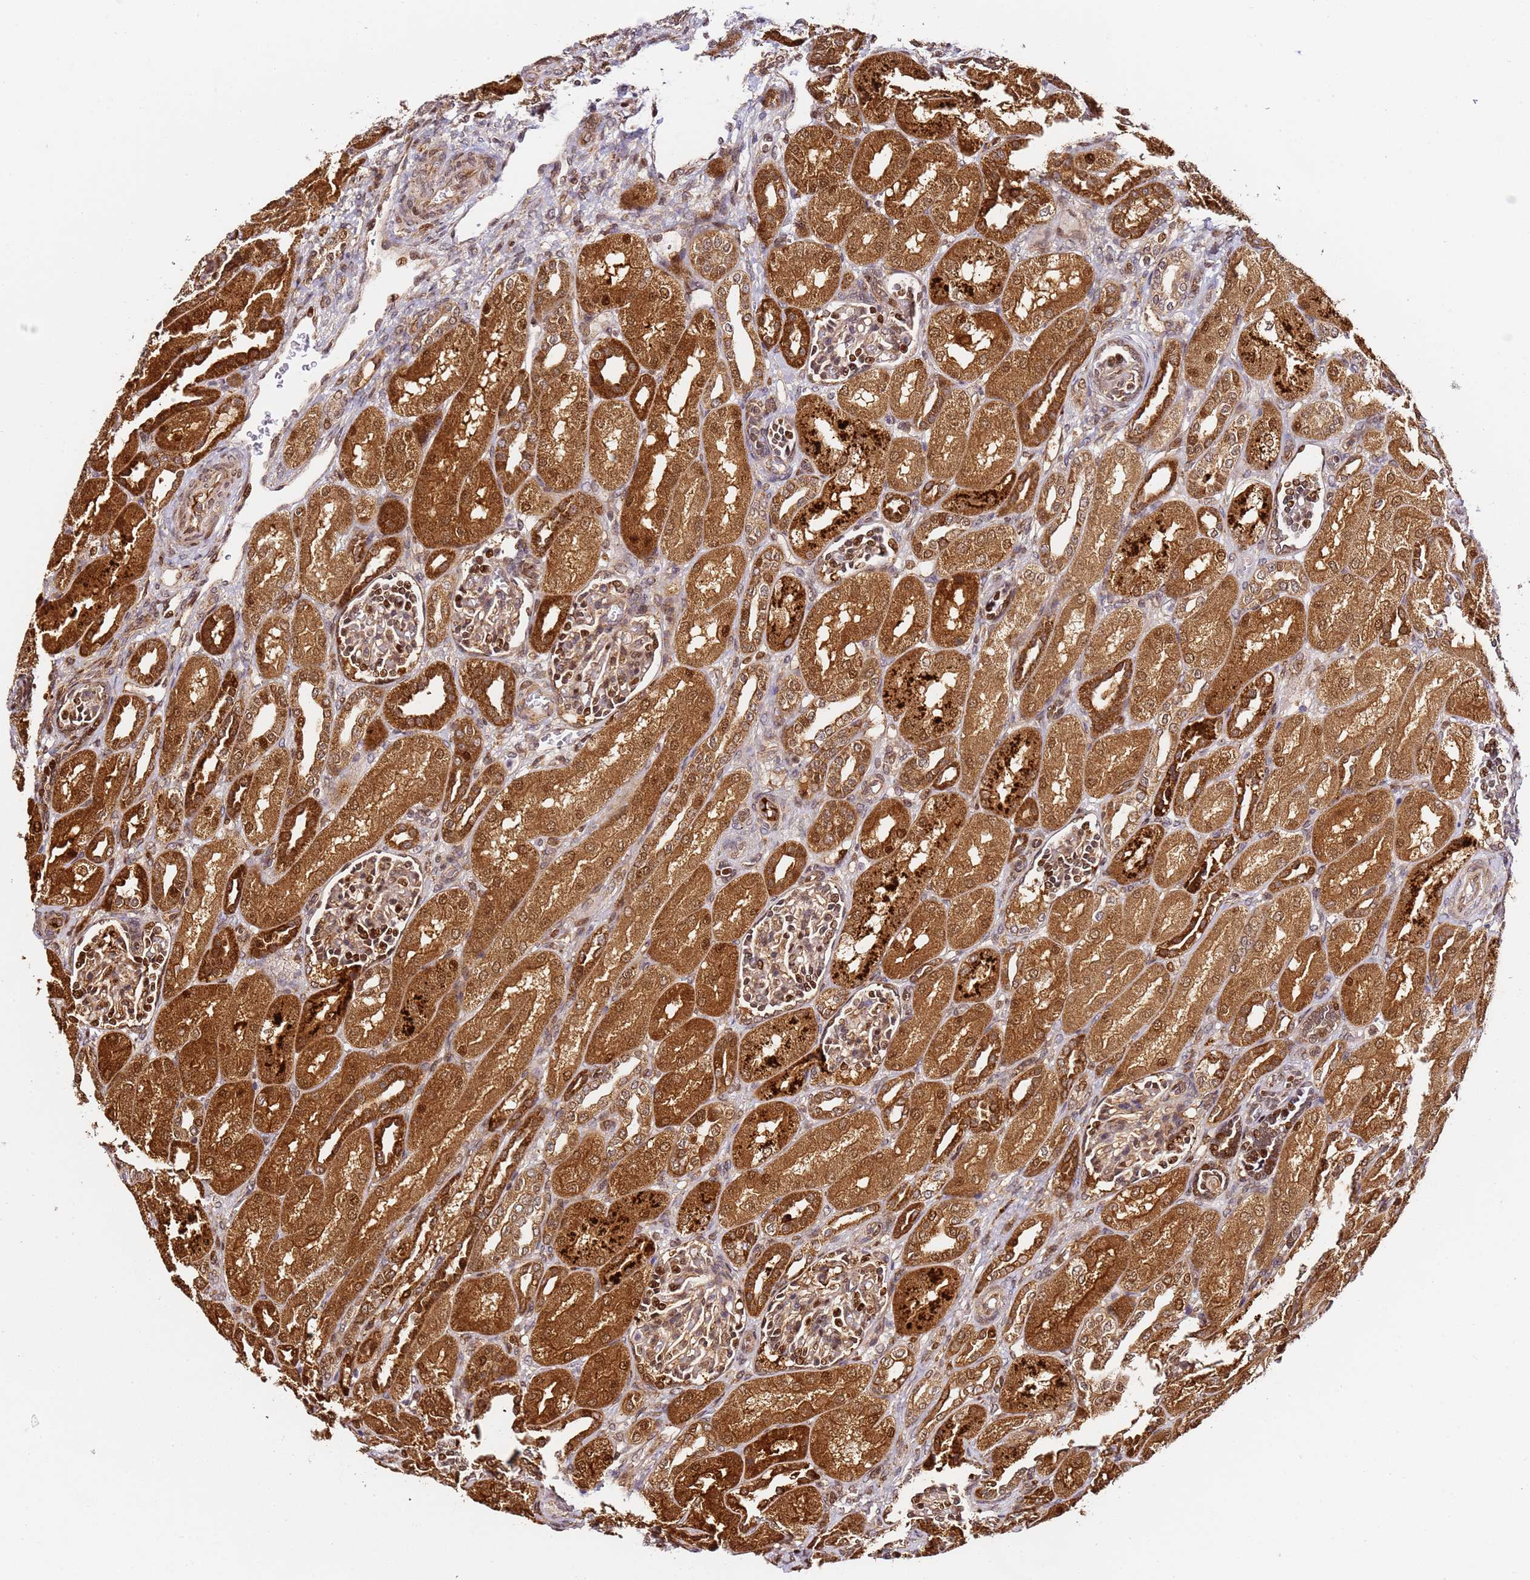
{"staining": {"intensity": "moderate", "quantity": ">75%", "location": "cytoplasmic/membranous,nuclear"}, "tissue": "kidney", "cell_type": "Cells in glomeruli", "image_type": "normal", "snomed": [{"axis": "morphology", "description": "Normal tissue, NOS"}, {"axis": "morphology", "description": "Neoplasm, malignant, NOS"}, {"axis": "topography", "description": "Kidney"}], "caption": "Brown immunohistochemical staining in benign human kidney shows moderate cytoplasmic/membranous,nuclear expression in about >75% of cells in glomeruli. (Stains: DAB (3,3'-diaminobenzidine) in brown, nuclei in blue, Microscopy: brightfield microscopy at high magnification).", "gene": "SMOX", "patient": {"sex": "female", "age": 1}}